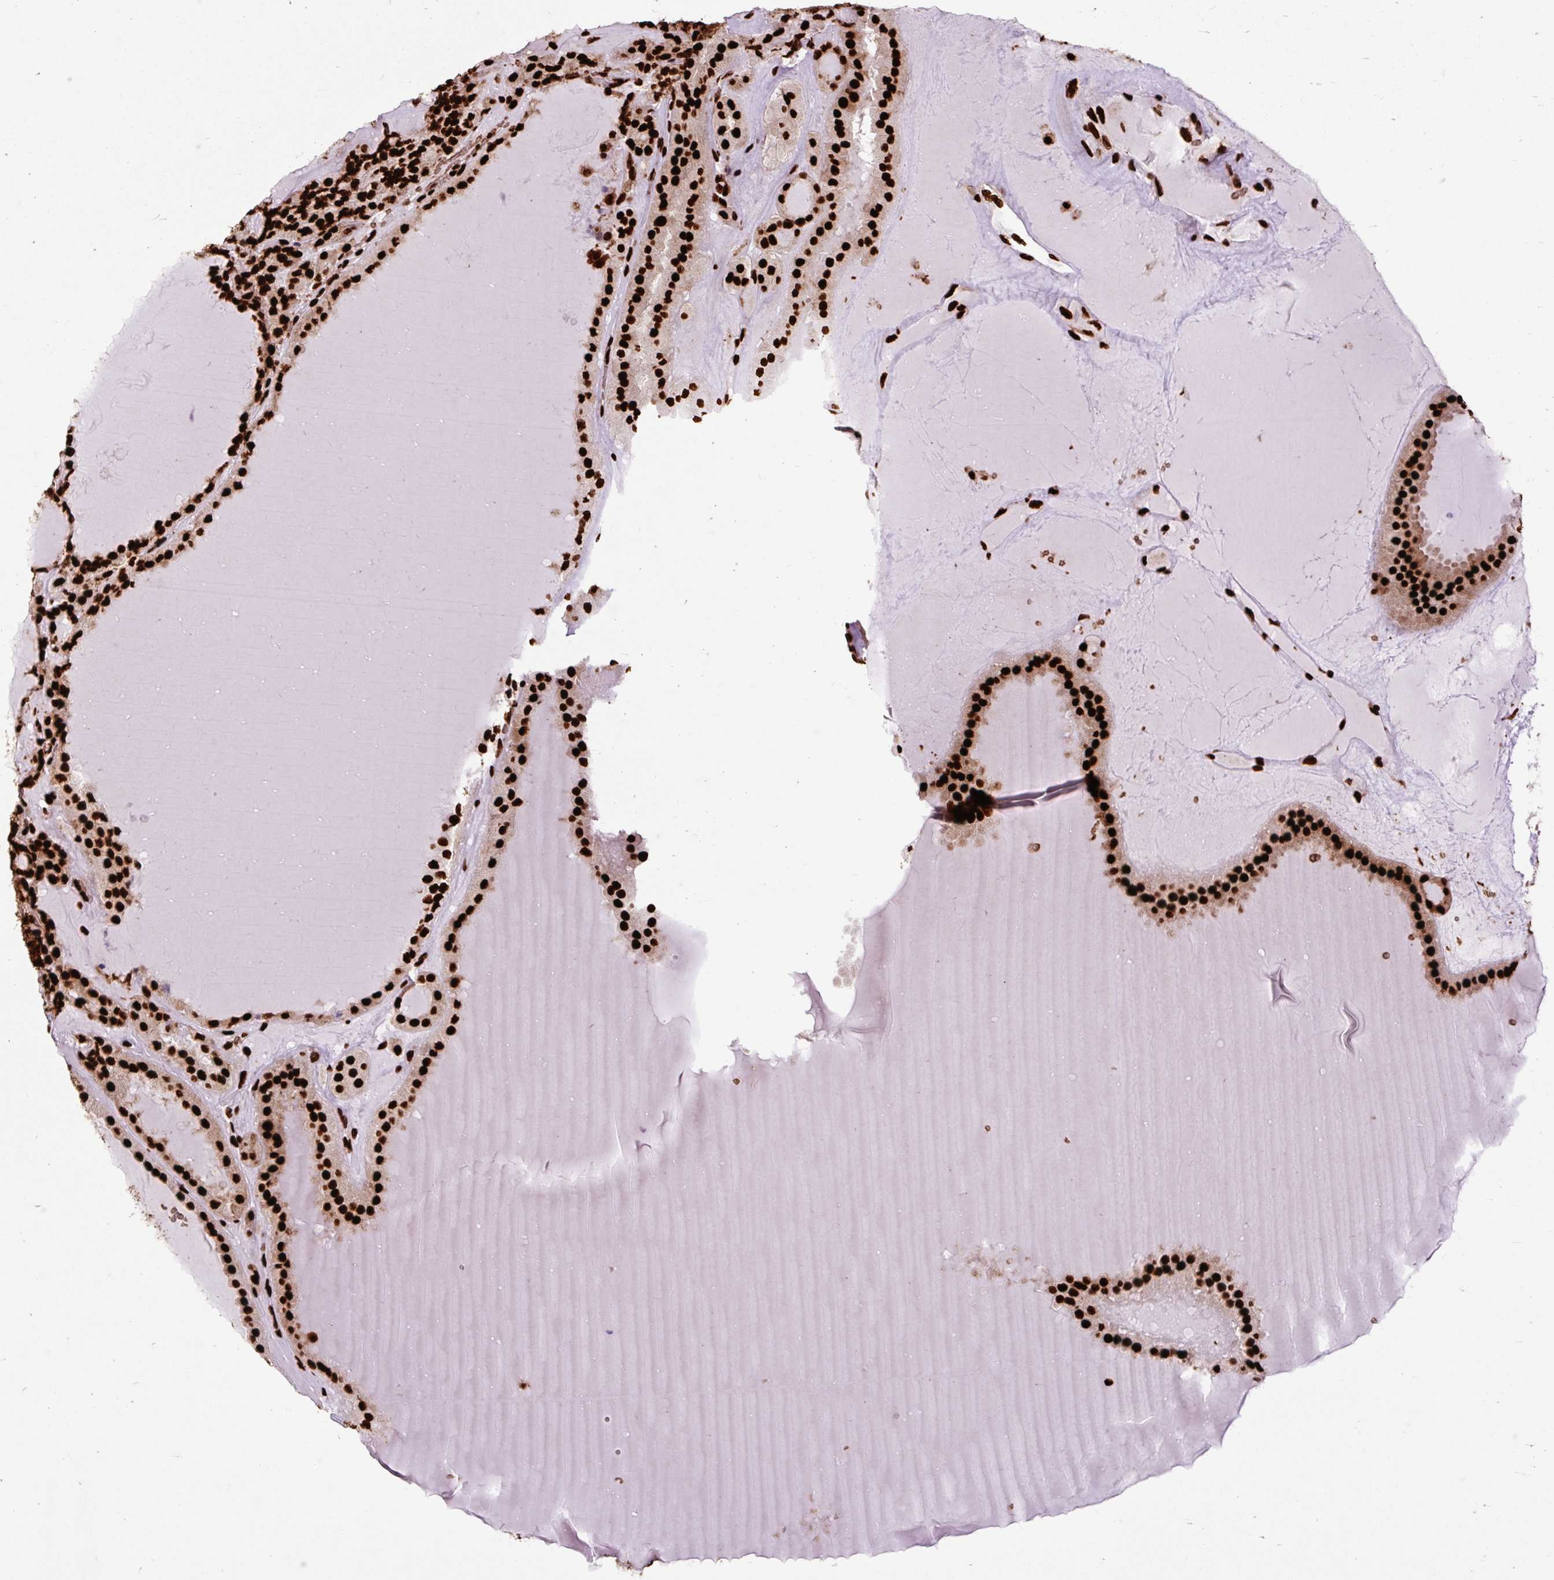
{"staining": {"intensity": "strong", "quantity": ">75%", "location": "nuclear"}, "tissue": "thyroid cancer", "cell_type": "Tumor cells", "image_type": "cancer", "snomed": [{"axis": "morphology", "description": "Follicular adenoma carcinoma, NOS"}, {"axis": "topography", "description": "Thyroid gland"}], "caption": "The histopathology image demonstrates a brown stain indicating the presence of a protein in the nuclear of tumor cells in follicular adenoma carcinoma (thyroid). (Stains: DAB in brown, nuclei in blue, Microscopy: brightfield microscopy at high magnification).", "gene": "FUS", "patient": {"sex": "female", "age": 63}}